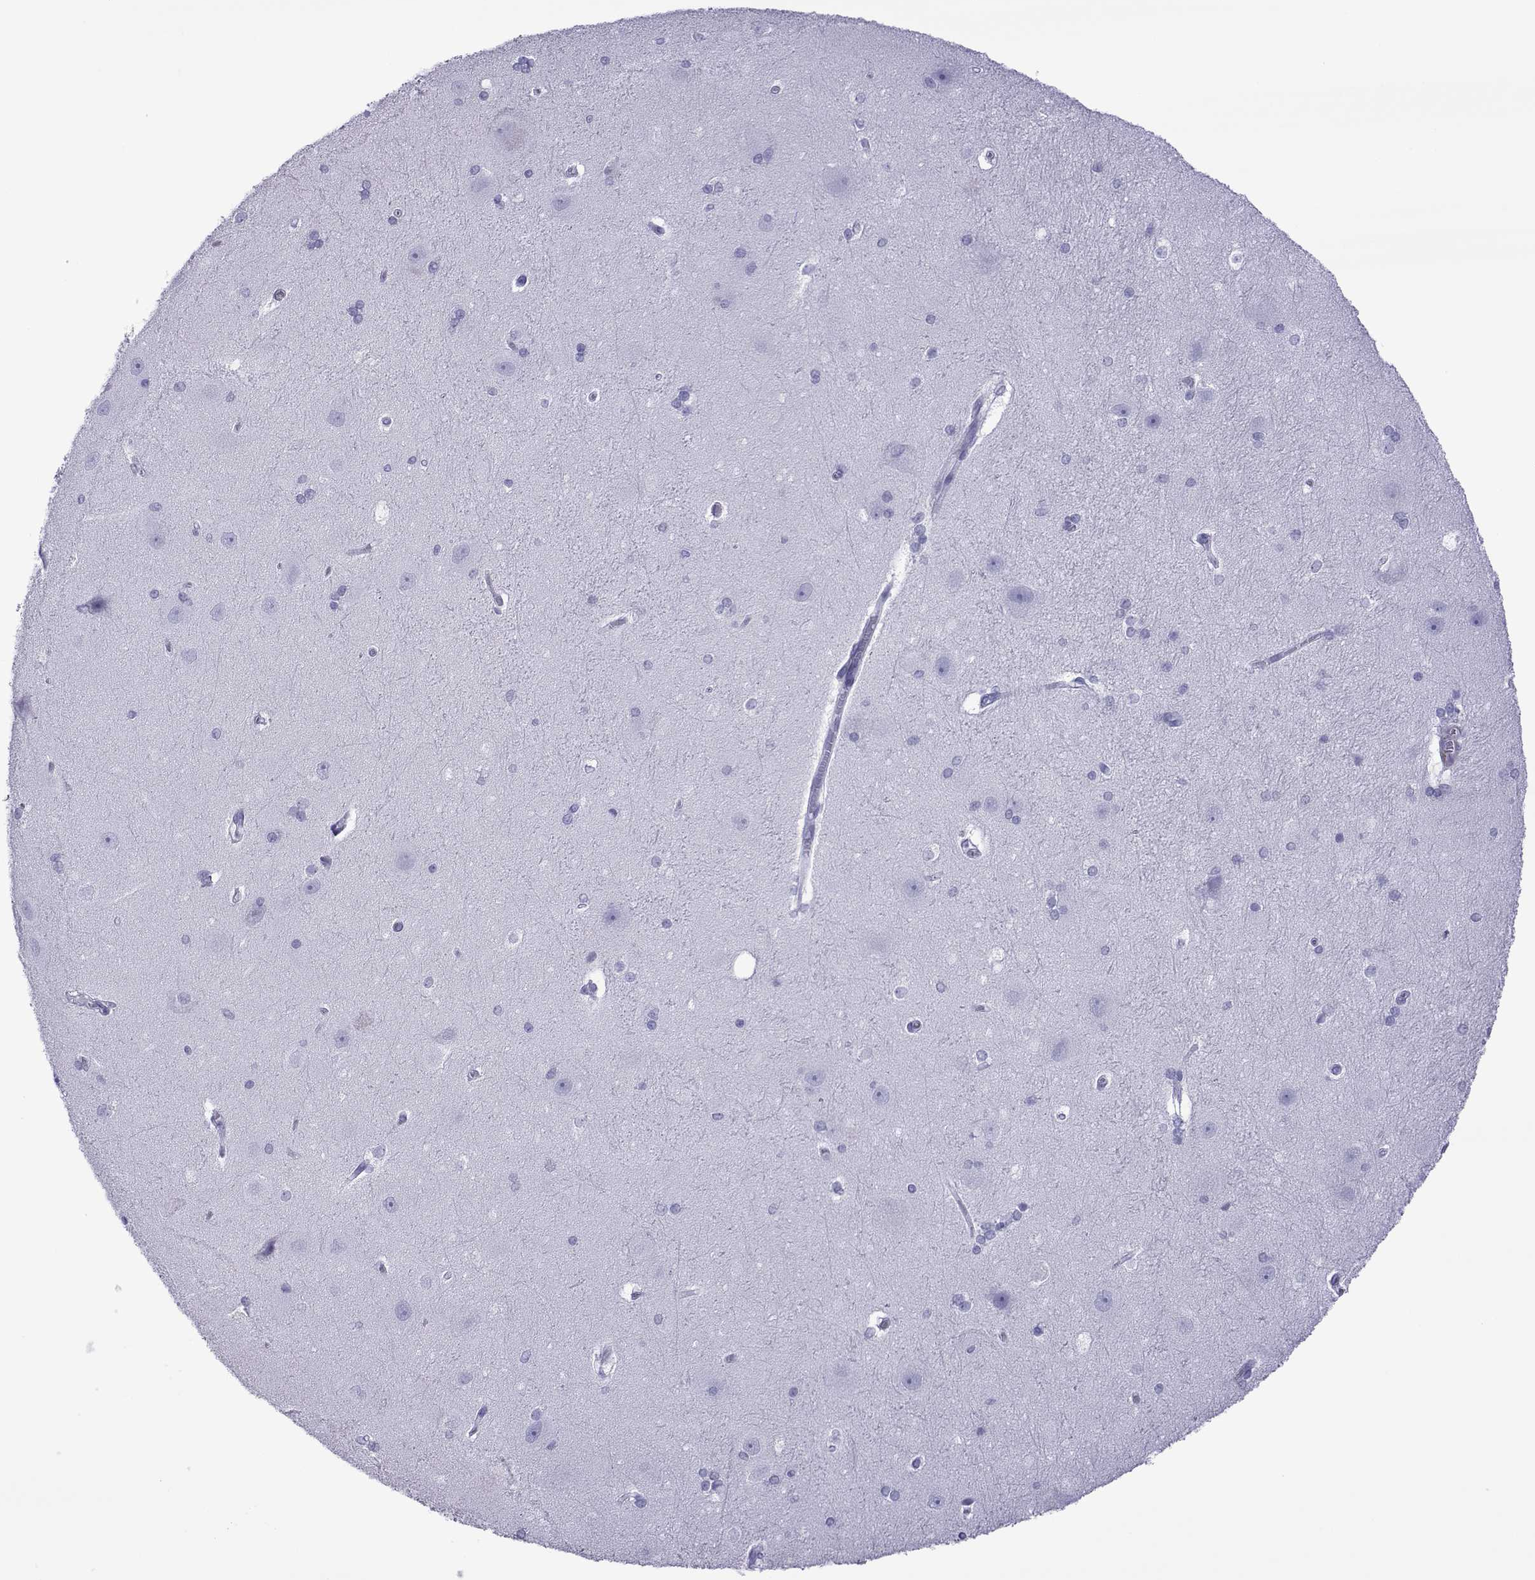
{"staining": {"intensity": "negative", "quantity": "none", "location": "none"}, "tissue": "hippocampus", "cell_type": "Glial cells", "image_type": "normal", "snomed": [{"axis": "morphology", "description": "Normal tissue, NOS"}, {"axis": "topography", "description": "Cerebral cortex"}, {"axis": "topography", "description": "Hippocampus"}], "caption": "High magnification brightfield microscopy of unremarkable hippocampus stained with DAB (brown) and counterstained with hematoxylin (blue): glial cells show no significant staining.", "gene": "SPANXA1", "patient": {"sex": "female", "age": 19}}